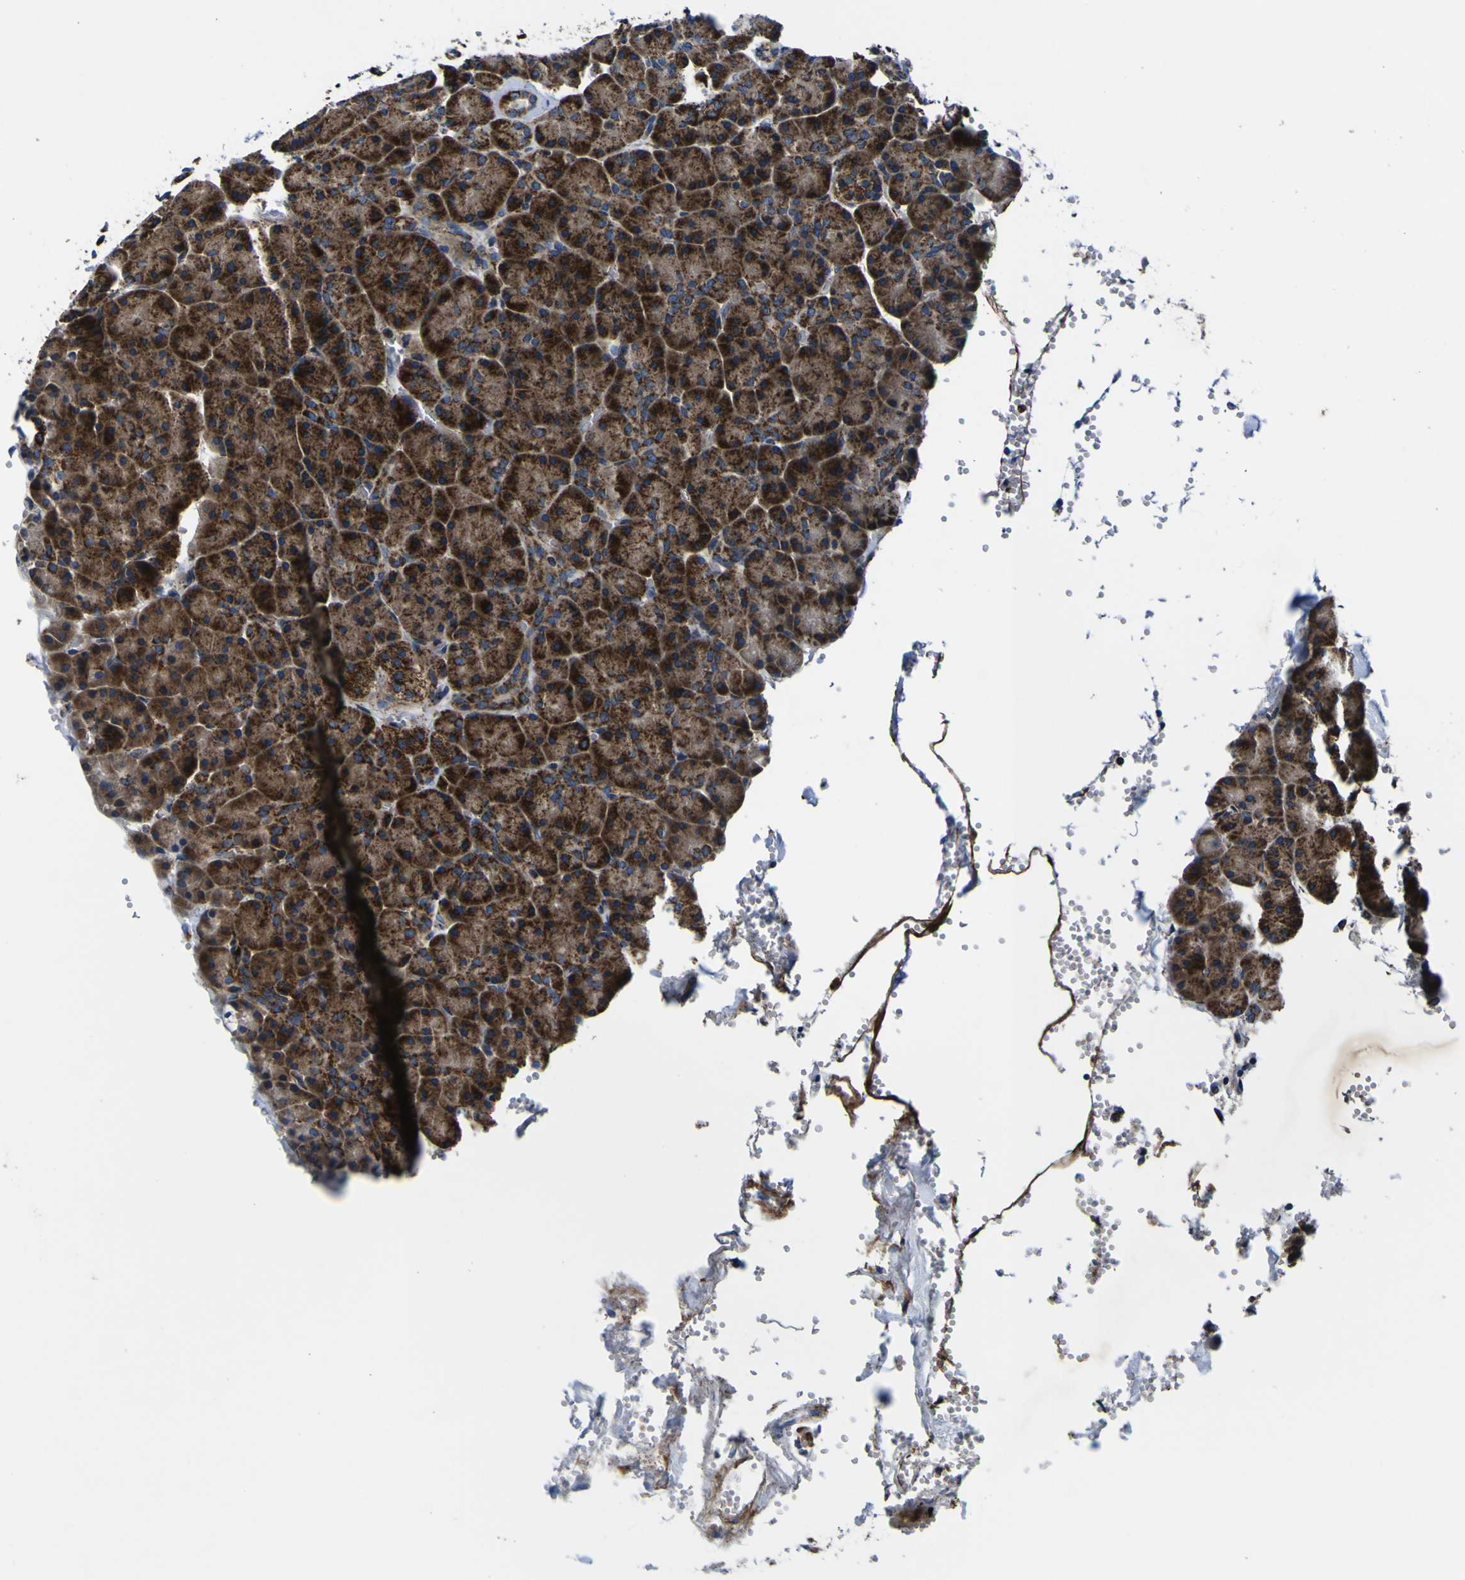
{"staining": {"intensity": "strong", "quantity": ">75%", "location": "cytoplasmic/membranous"}, "tissue": "pancreas", "cell_type": "Exocrine glandular cells", "image_type": "normal", "snomed": [{"axis": "morphology", "description": "Normal tissue, NOS"}, {"axis": "topography", "description": "Pancreas"}], "caption": "This is a micrograph of immunohistochemistry staining of normal pancreas, which shows strong staining in the cytoplasmic/membranous of exocrine glandular cells.", "gene": "PTRH2", "patient": {"sex": "female", "age": 35}}